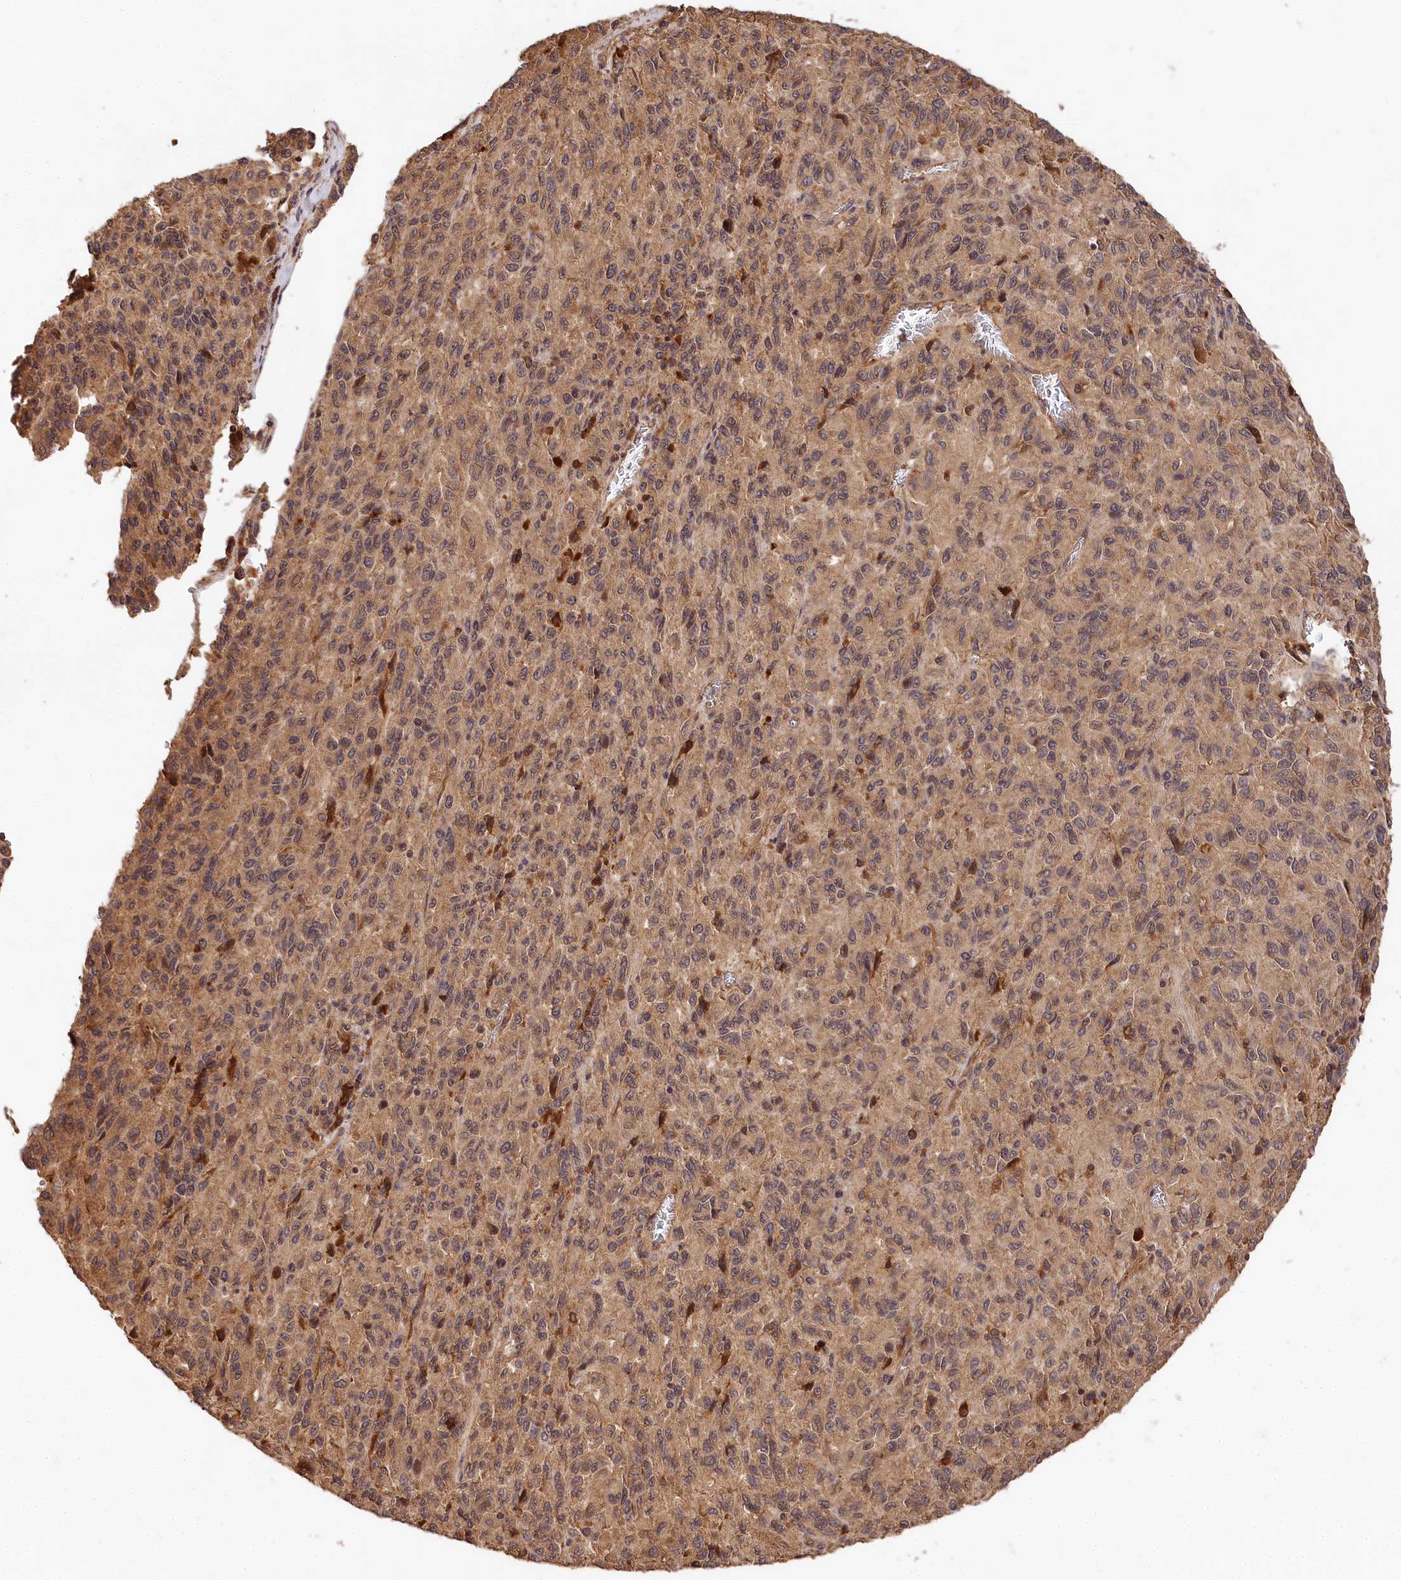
{"staining": {"intensity": "weak", "quantity": ">75%", "location": "cytoplasmic/membranous"}, "tissue": "melanoma", "cell_type": "Tumor cells", "image_type": "cancer", "snomed": [{"axis": "morphology", "description": "Malignant melanoma, Metastatic site"}, {"axis": "topography", "description": "Lung"}], "caption": "Malignant melanoma (metastatic site) stained for a protein displays weak cytoplasmic/membranous positivity in tumor cells.", "gene": "MCF2L2", "patient": {"sex": "male", "age": 64}}